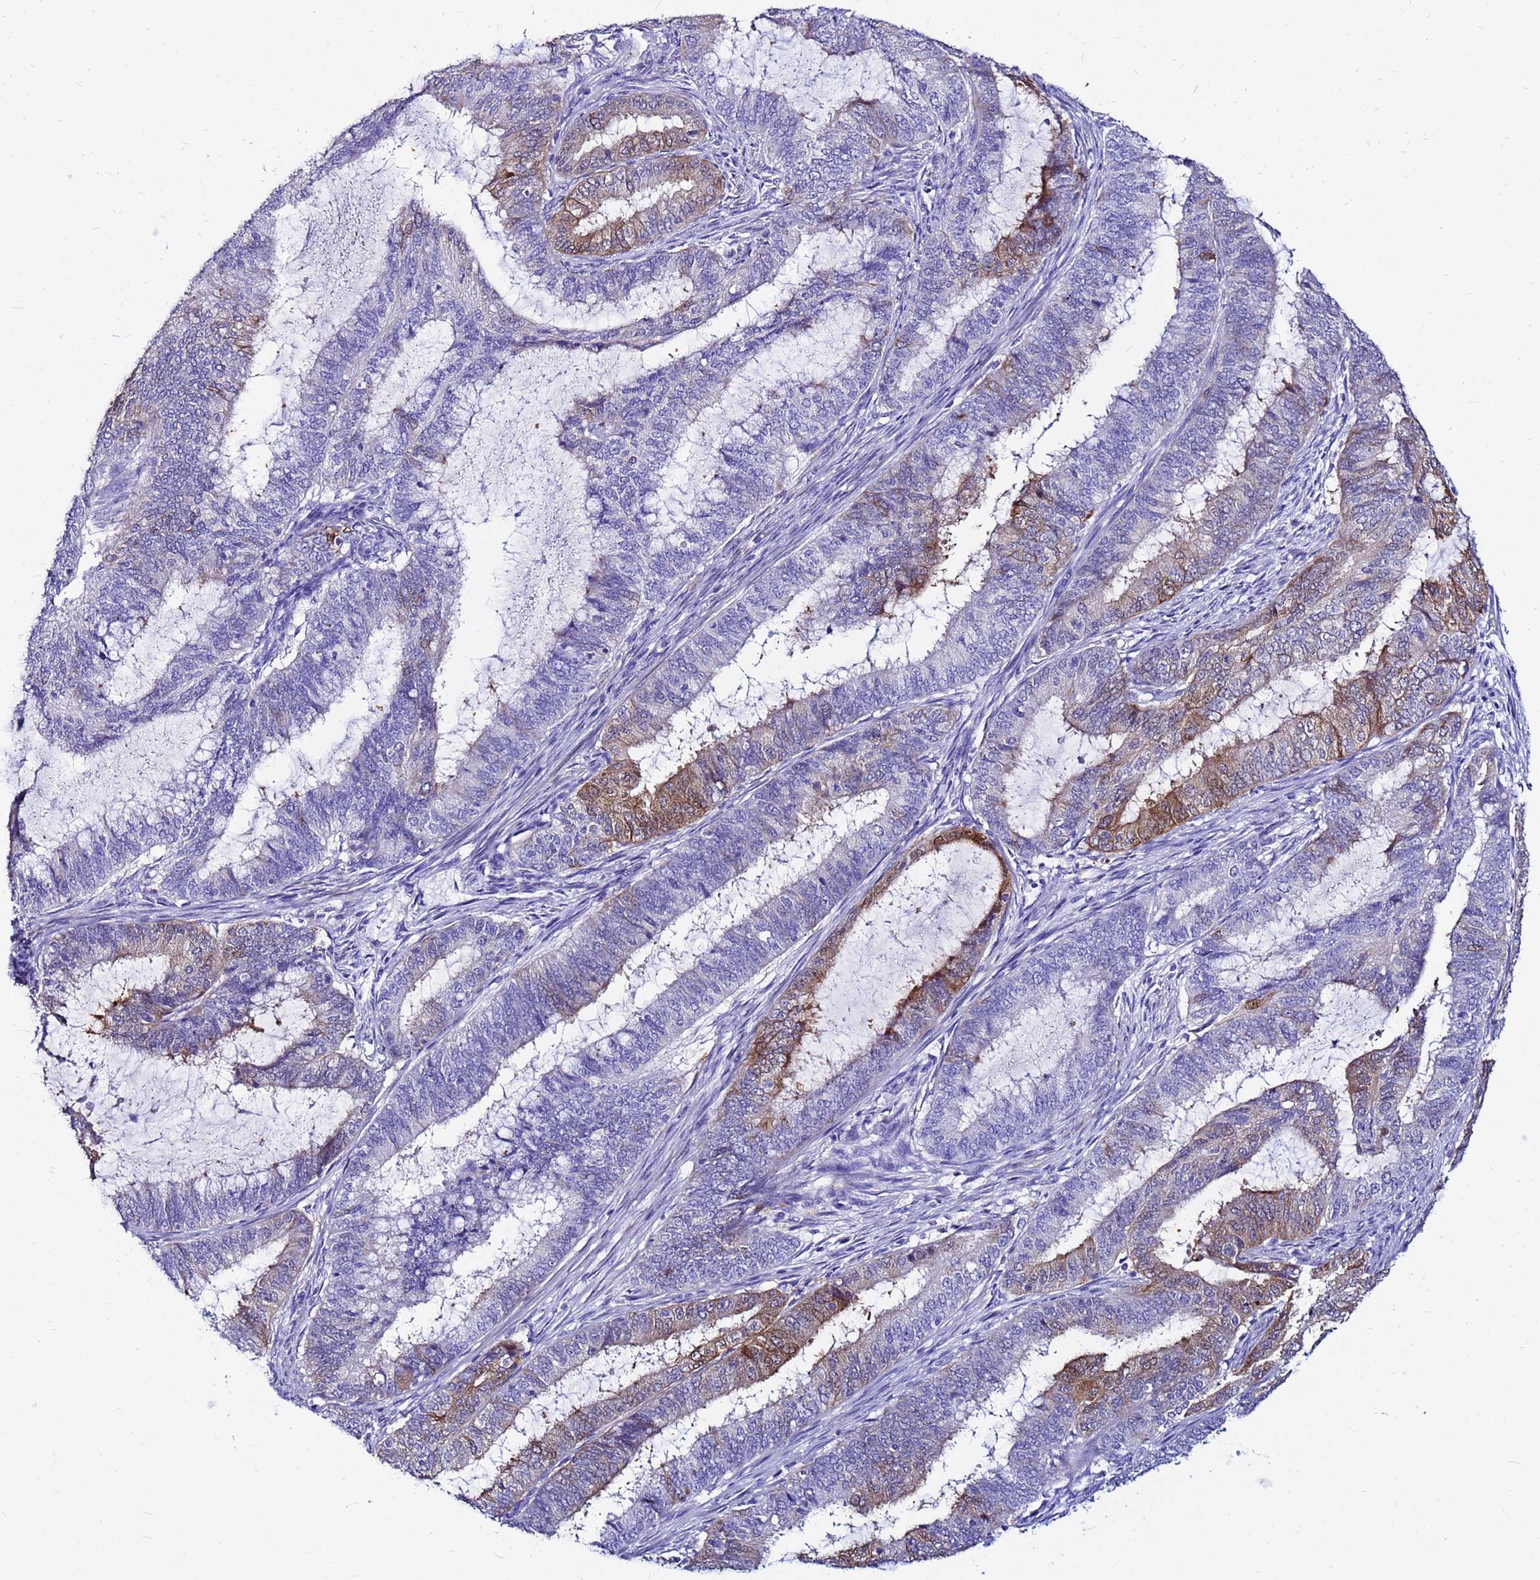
{"staining": {"intensity": "moderate", "quantity": "25%-75%", "location": "cytoplasmic/membranous"}, "tissue": "endometrial cancer", "cell_type": "Tumor cells", "image_type": "cancer", "snomed": [{"axis": "morphology", "description": "Adenocarcinoma, NOS"}, {"axis": "topography", "description": "Endometrium"}], "caption": "There is medium levels of moderate cytoplasmic/membranous expression in tumor cells of endometrial cancer, as demonstrated by immunohistochemical staining (brown color).", "gene": "PPP1R14C", "patient": {"sex": "female", "age": 51}}